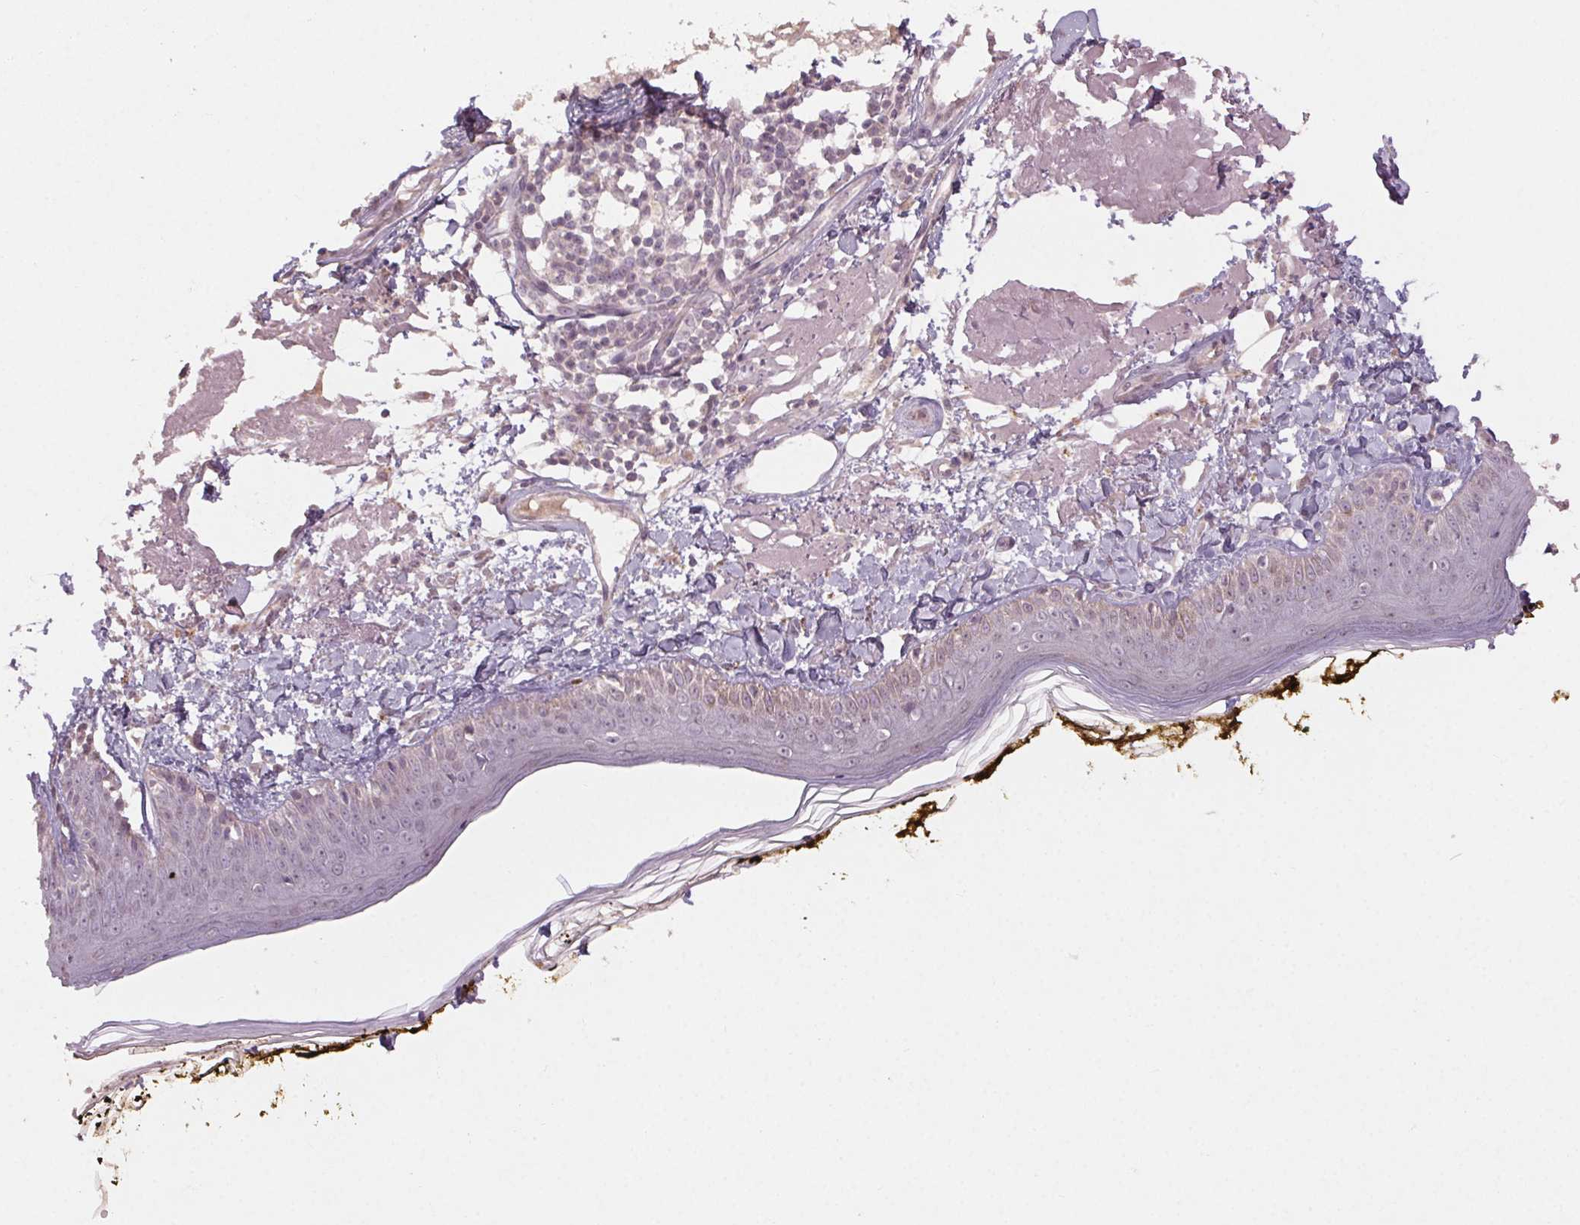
{"staining": {"intensity": "negative", "quantity": "none", "location": "none"}, "tissue": "skin", "cell_type": "Fibroblasts", "image_type": "normal", "snomed": [{"axis": "morphology", "description": "Normal tissue, NOS"}, {"axis": "topography", "description": "Skin"}], "caption": "A high-resolution histopathology image shows immunohistochemistry staining of benign skin, which shows no significant staining in fibroblasts. (IHC, brightfield microscopy, high magnification).", "gene": "ENSG00000255641", "patient": {"sex": "male", "age": 76}}